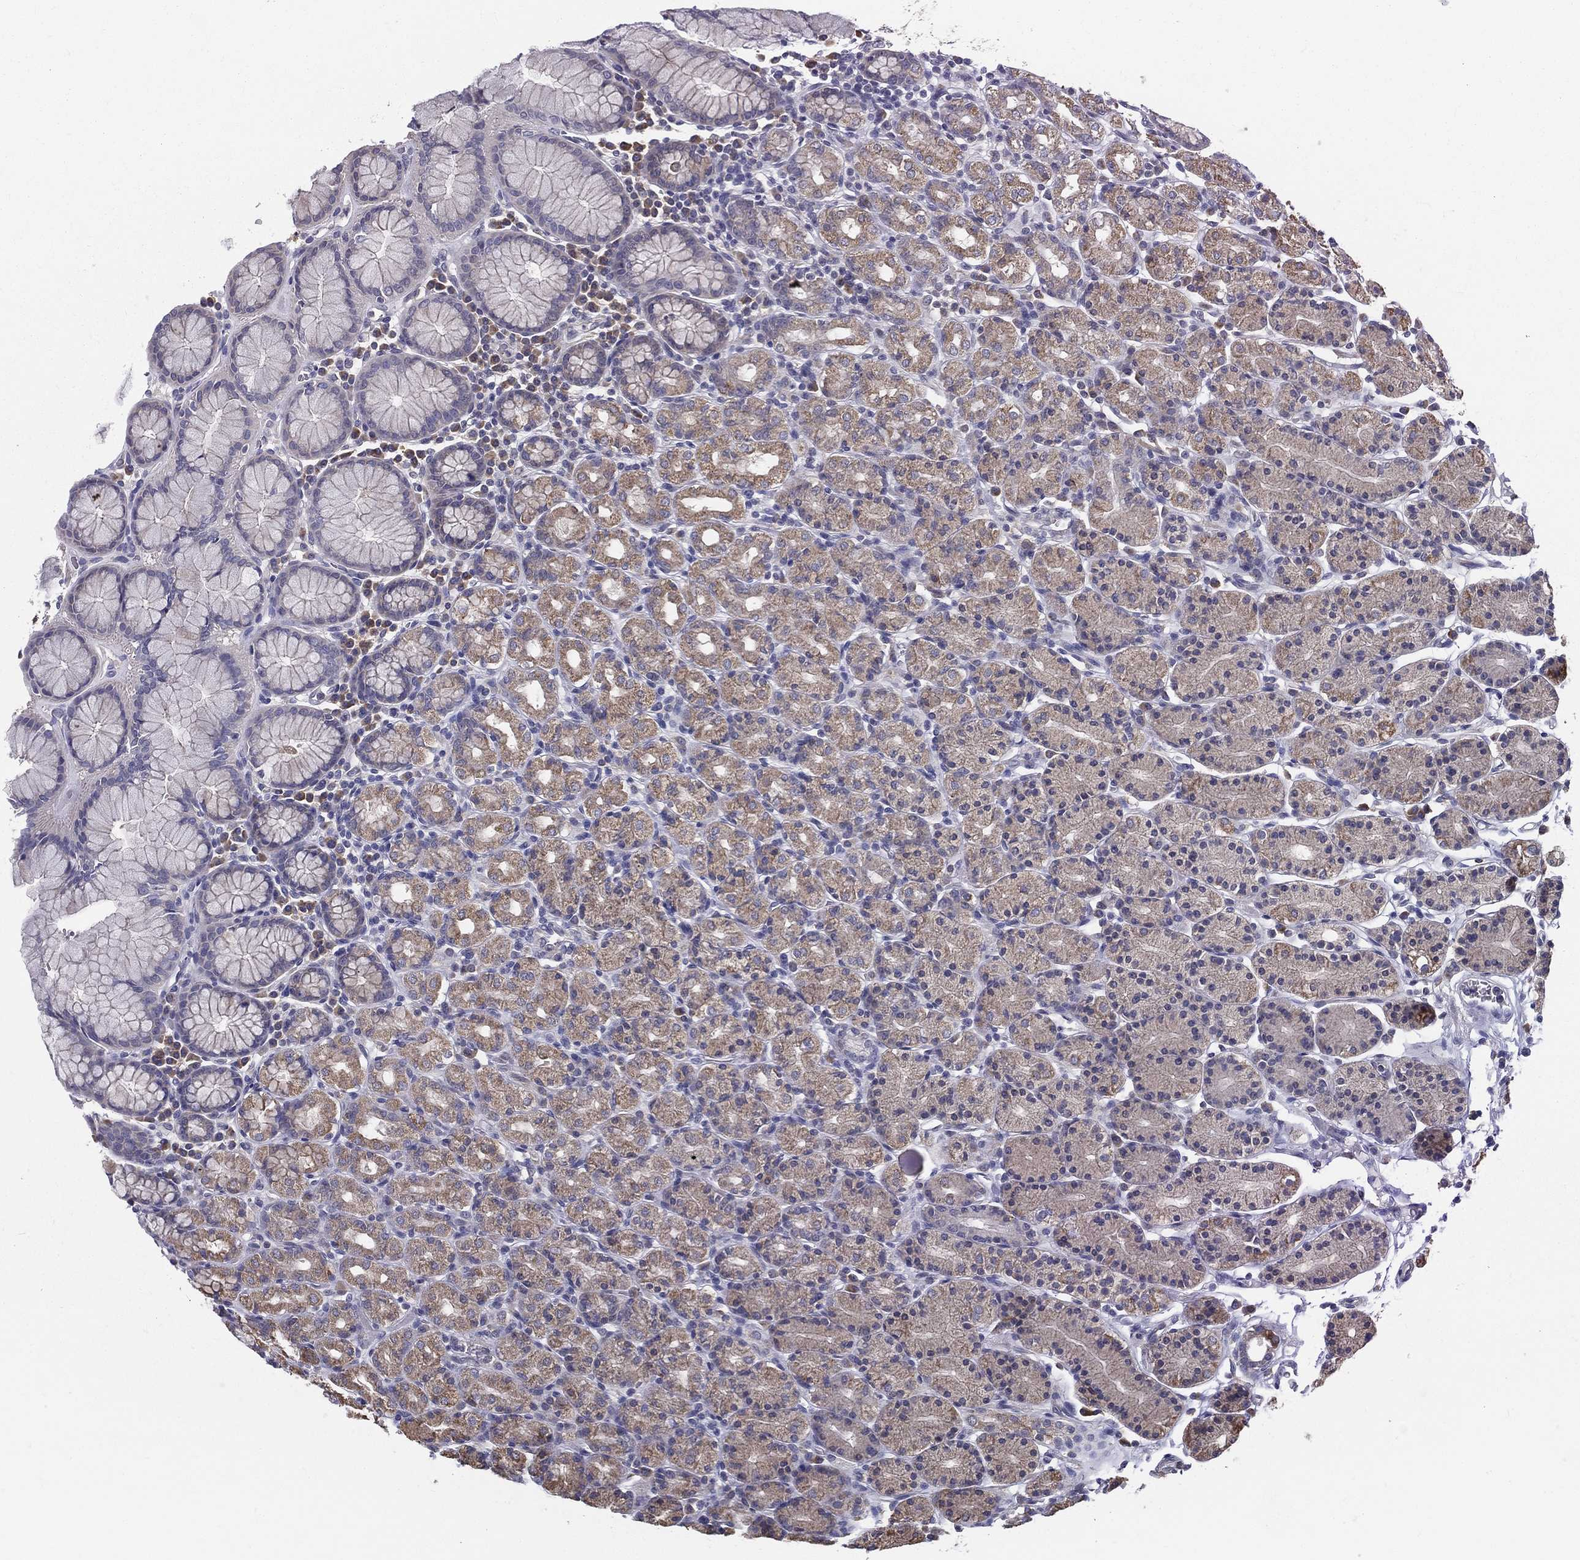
{"staining": {"intensity": "weak", "quantity": "25%-75%", "location": "cytoplasmic/membranous"}, "tissue": "stomach", "cell_type": "Glandular cells", "image_type": "normal", "snomed": [{"axis": "morphology", "description": "Normal tissue, NOS"}, {"axis": "topography", "description": "Stomach, upper"}, {"axis": "topography", "description": "Stomach"}], "caption": "Immunohistochemical staining of normal human stomach exhibits weak cytoplasmic/membranous protein positivity in approximately 25%-75% of glandular cells.", "gene": "PCSK1", "patient": {"sex": "male", "age": 62}}